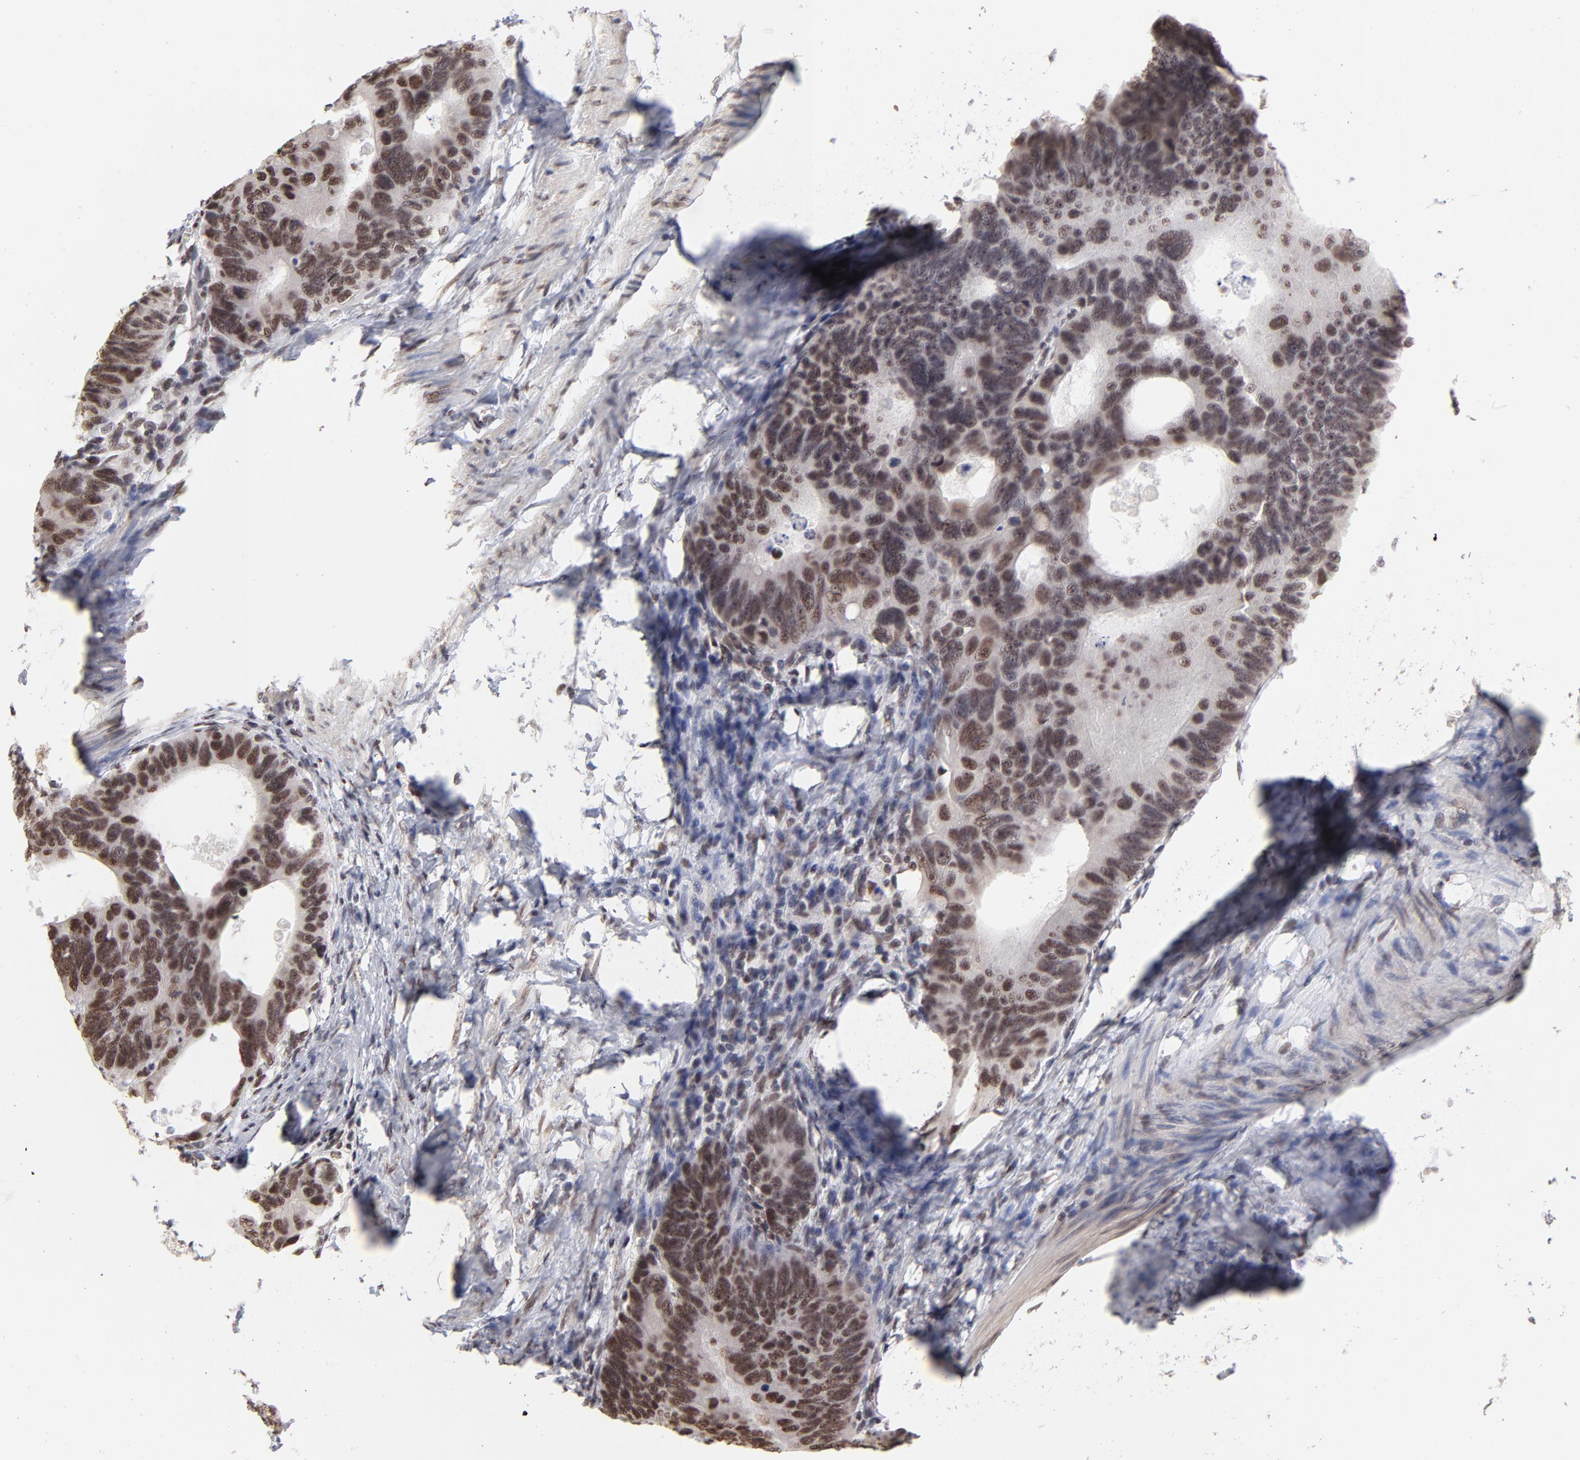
{"staining": {"intensity": "strong", "quantity": ">75%", "location": "cytoplasmic/membranous,nuclear"}, "tissue": "colorectal cancer", "cell_type": "Tumor cells", "image_type": "cancer", "snomed": [{"axis": "morphology", "description": "Adenocarcinoma, NOS"}, {"axis": "topography", "description": "Colon"}], "caption": "Strong cytoplasmic/membranous and nuclear expression for a protein is present in about >75% of tumor cells of adenocarcinoma (colorectal) using IHC.", "gene": "ZNF3", "patient": {"sex": "female", "age": 55}}